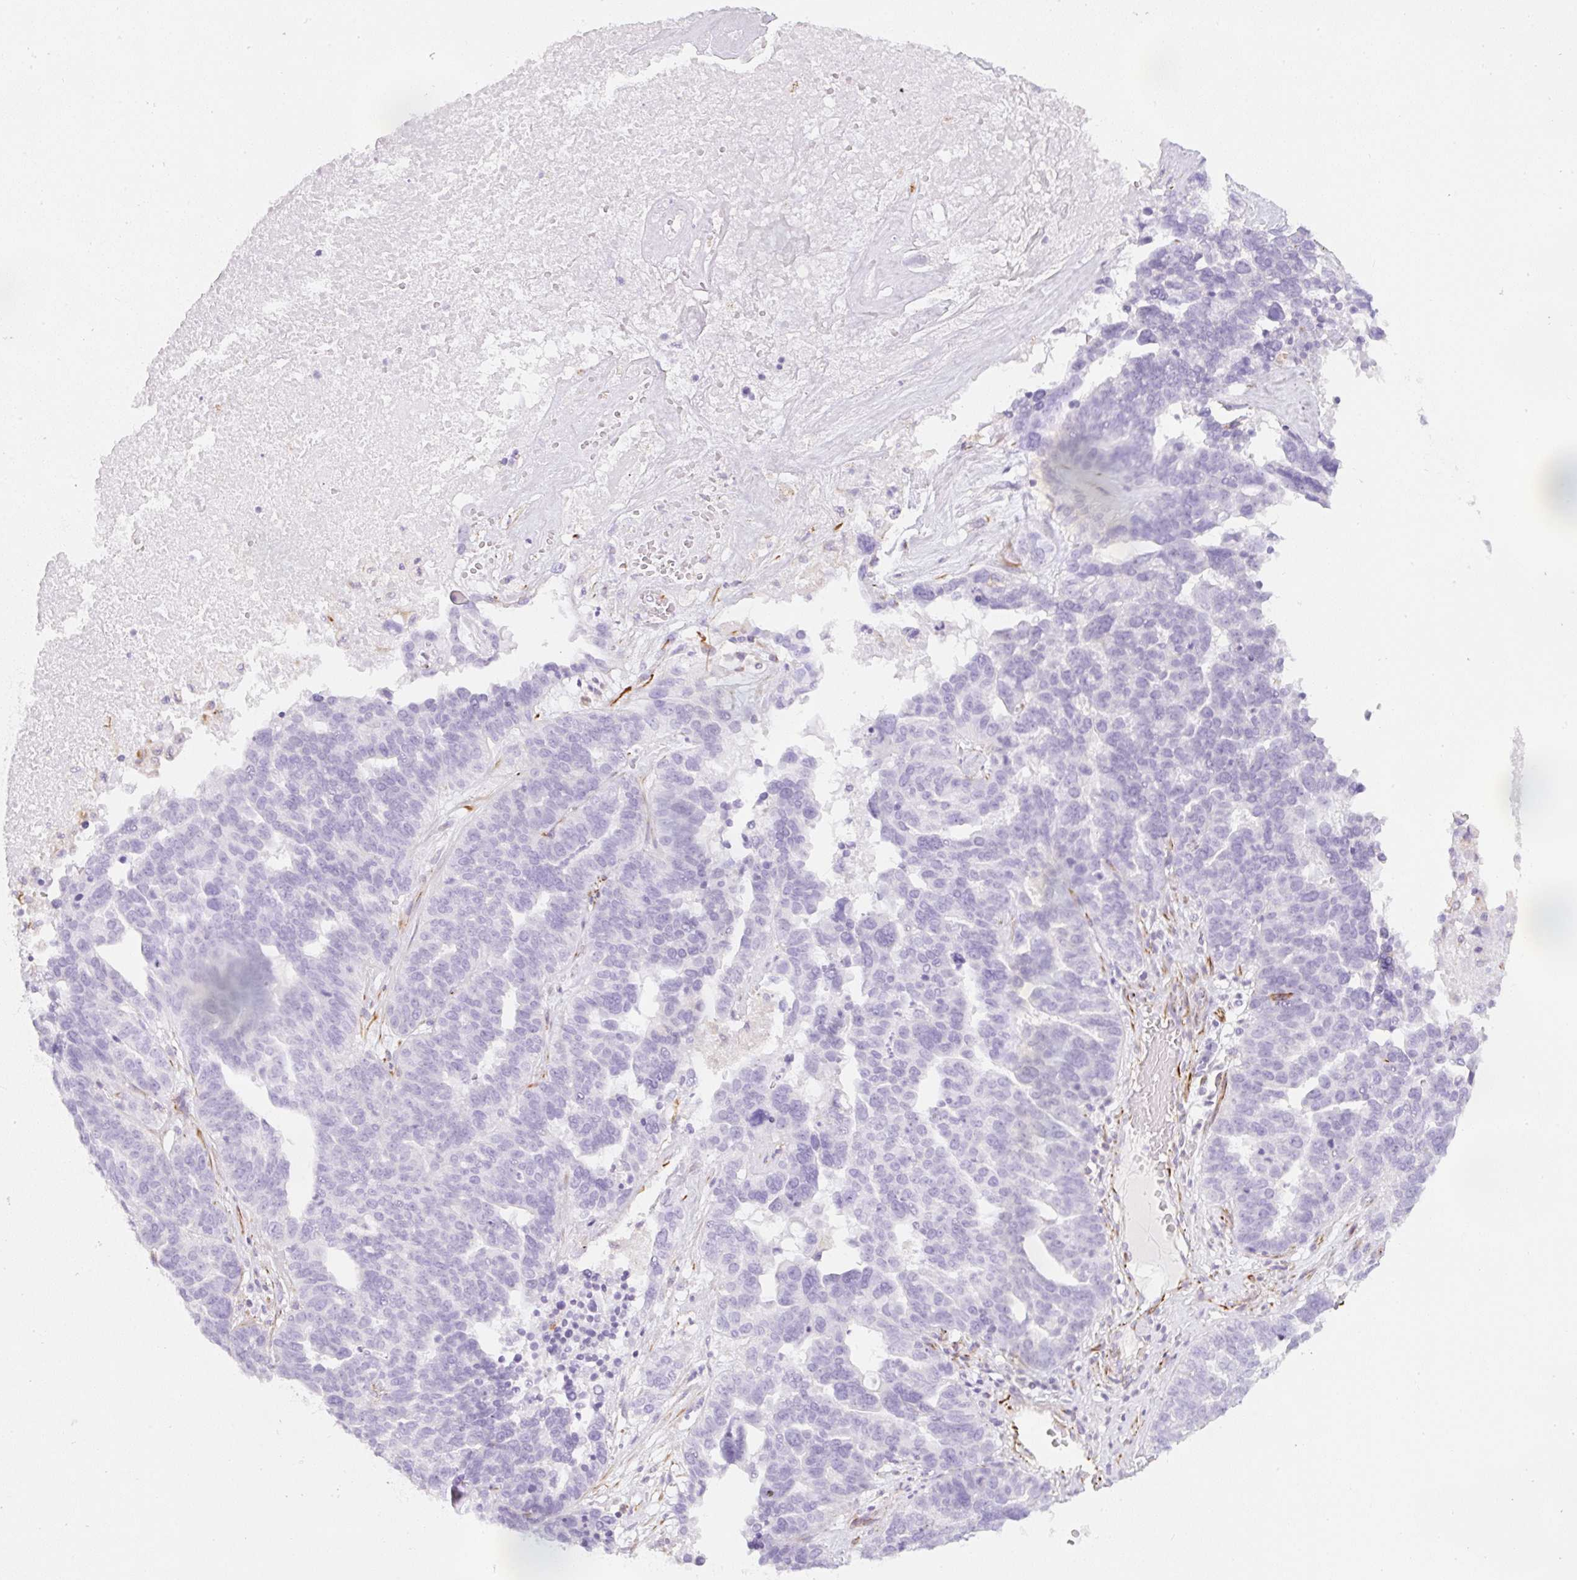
{"staining": {"intensity": "negative", "quantity": "none", "location": "none"}, "tissue": "ovarian cancer", "cell_type": "Tumor cells", "image_type": "cancer", "snomed": [{"axis": "morphology", "description": "Cystadenocarcinoma, serous, NOS"}, {"axis": "topography", "description": "Ovary"}], "caption": "Serous cystadenocarcinoma (ovarian) was stained to show a protein in brown. There is no significant expression in tumor cells.", "gene": "ZNF689", "patient": {"sex": "female", "age": 59}}